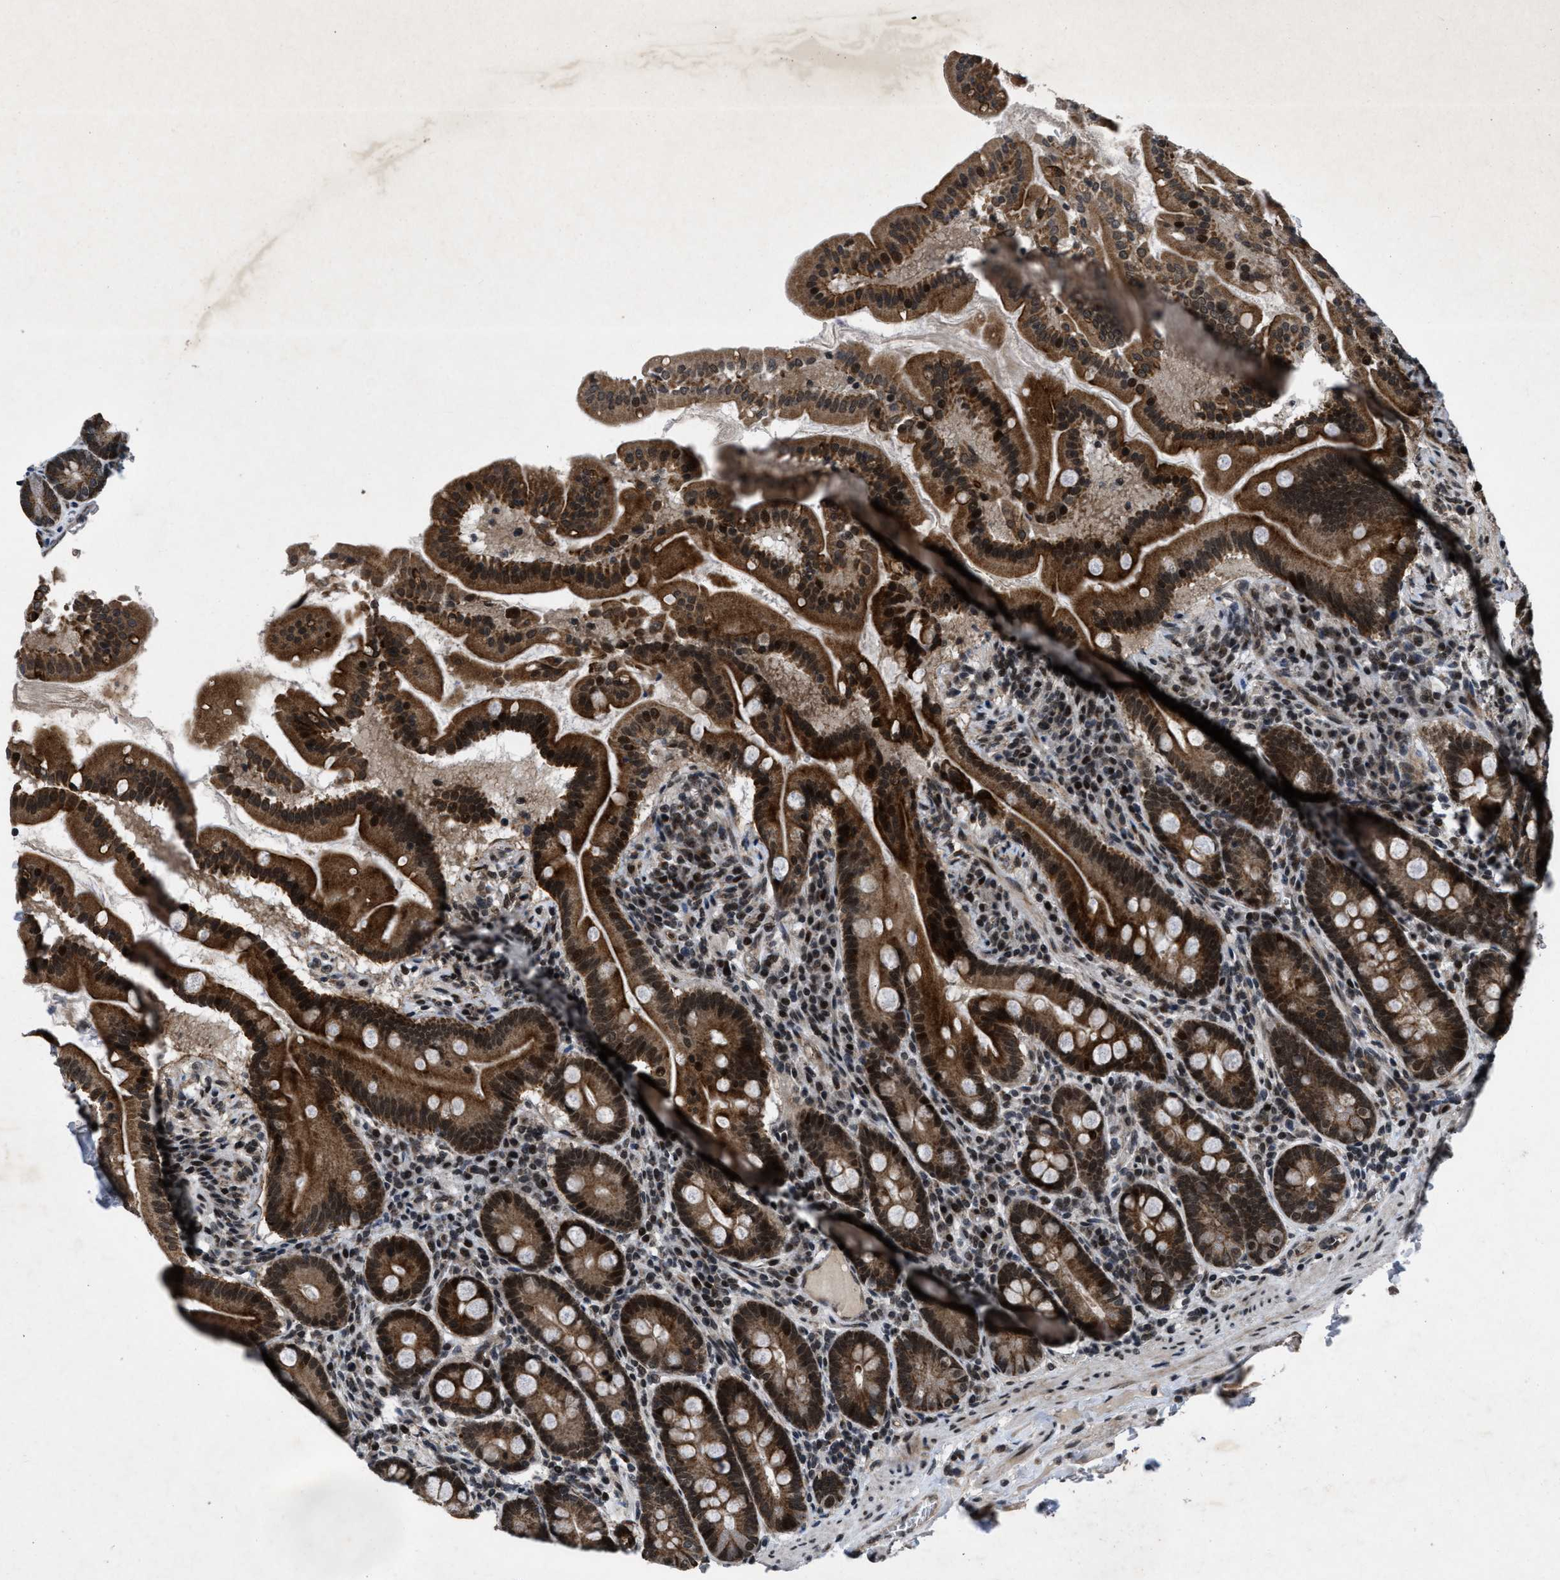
{"staining": {"intensity": "strong", "quantity": ">75%", "location": "cytoplasmic/membranous,nuclear"}, "tissue": "duodenum", "cell_type": "Glandular cells", "image_type": "normal", "snomed": [{"axis": "morphology", "description": "Normal tissue, NOS"}, {"axis": "topography", "description": "Duodenum"}], "caption": "Immunohistochemistry (IHC) of unremarkable human duodenum shows high levels of strong cytoplasmic/membranous,nuclear staining in about >75% of glandular cells. (DAB (3,3'-diaminobenzidine) = brown stain, brightfield microscopy at high magnification).", "gene": "ZNHIT1", "patient": {"sex": "male", "age": 50}}